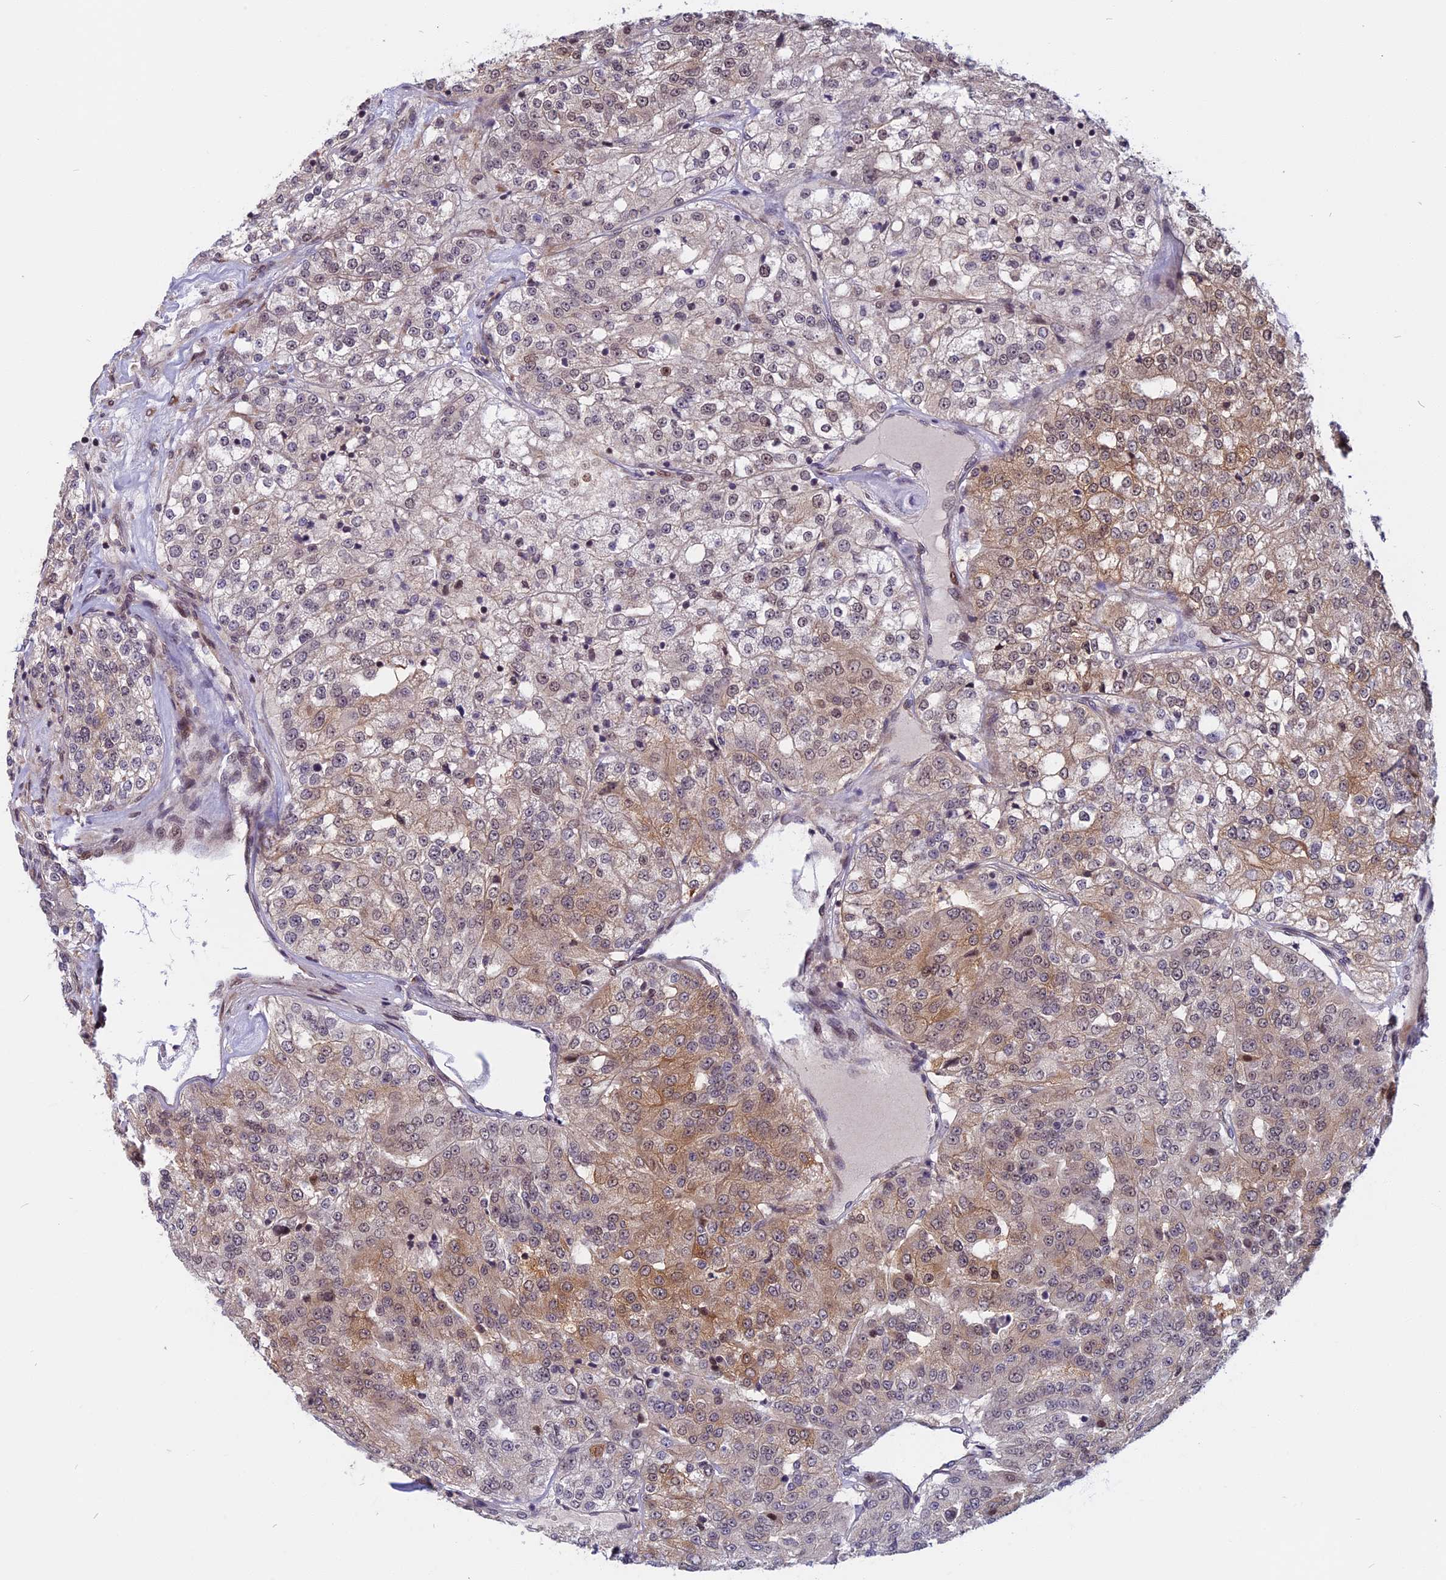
{"staining": {"intensity": "moderate", "quantity": "25%-75%", "location": "cytoplasmic/membranous"}, "tissue": "renal cancer", "cell_type": "Tumor cells", "image_type": "cancer", "snomed": [{"axis": "morphology", "description": "Adenocarcinoma, NOS"}, {"axis": "topography", "description": "Kidney"}], "caption": "Immunohistochemistry (IHC) staining of renal cancer (adenocarcinoma), which displays medium levels of moderate cytoplasmic/membranous positivity in about 25%-75% of tumor cells indicating moderate cytoplasmic/membranous protein expression. The staining was performed using DAB (brown) for protein detection and nuclei were counterstained in hematoxylin (blue).", "gene": "CCDC113", "patient": {"sex": "female", "age": 63}}